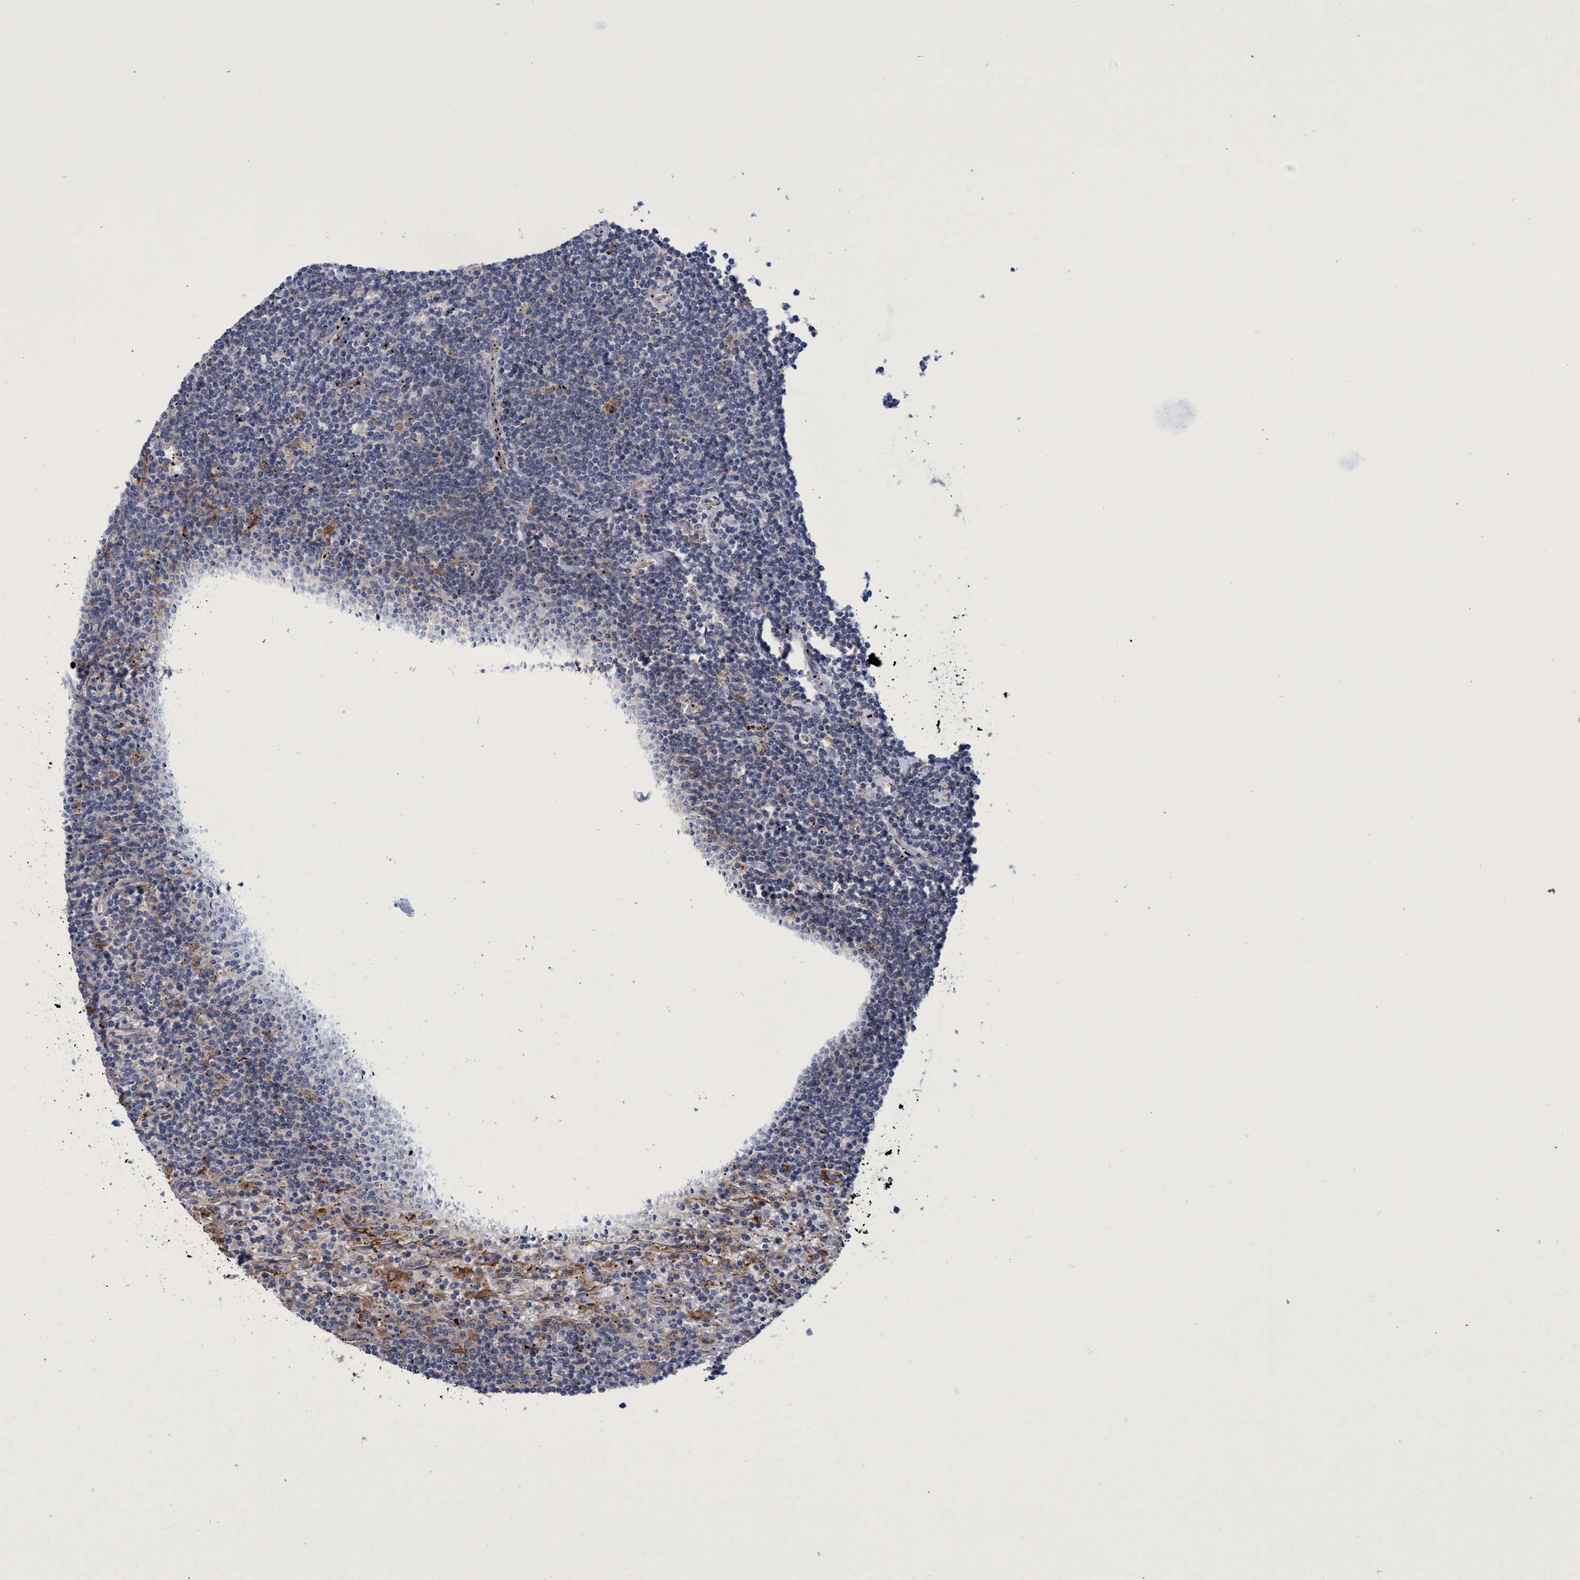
{"staining": {"intensity": "negative", "quantity": "none", "location": "none"}, "tissue": "lymphoma", "cell_type": "Tumor cells", "image_type": "cancer", "snomed": [{"axis": "morphology", "description": "Malignant lymphoma, non-Hodgkin's type, Low grade"}, {"axis": "topography", "description": "Spleen"}], "caption": "This is an immunohistochemistry (IHC) histopathology image of human lymphoma. There is no expression in tumor cells.", "gene": "PNPO", "patient": {"sex": "male", "age": 76}}